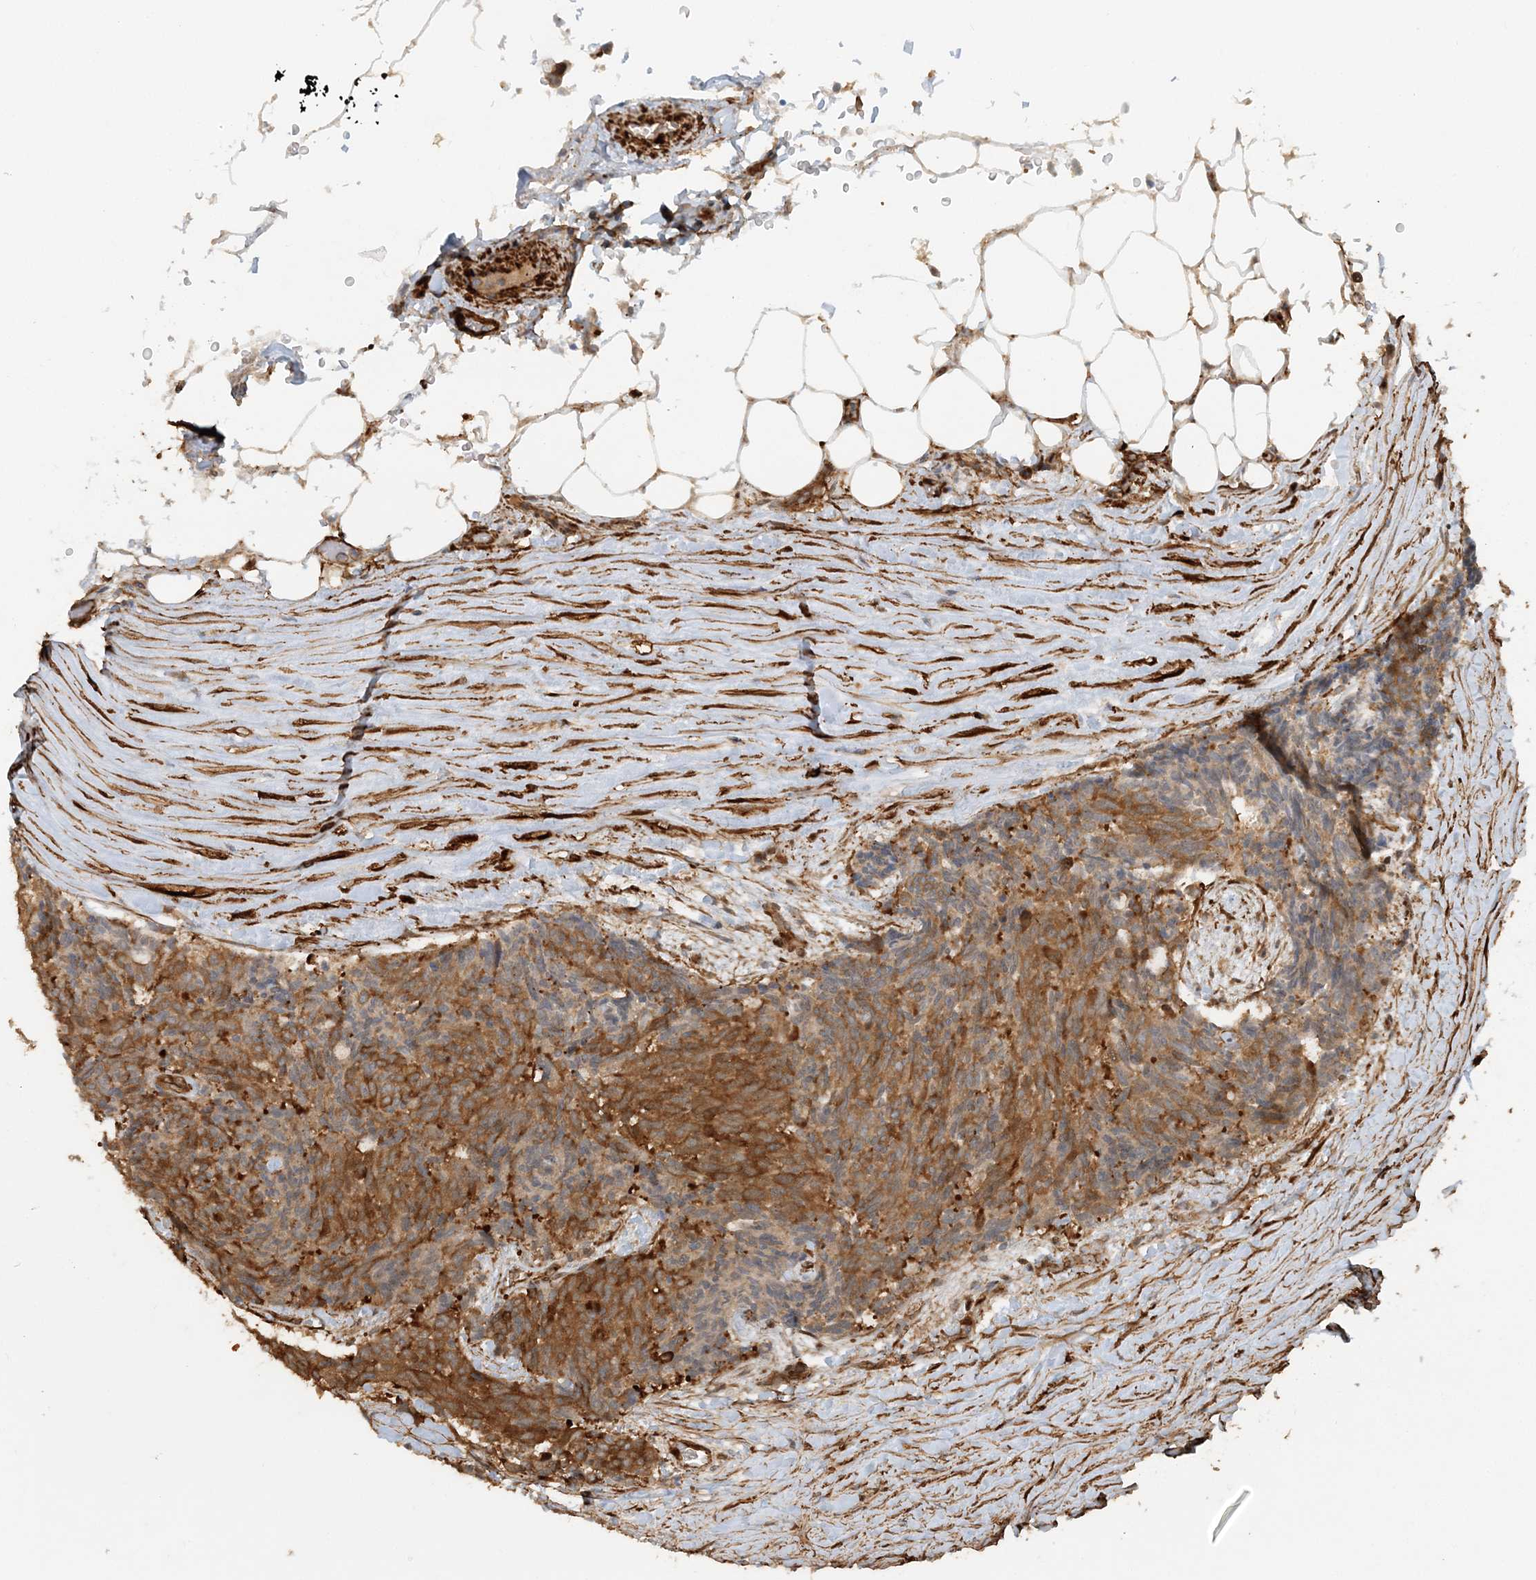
{"staining": {"intensity": "moderate", "quantity": ">75%", "location": "cytoplasmic/membranous"}, "tissue": "carcinoid", "cell_type": "Tumor cells", "image_type": "cancer", "snomed": [{"axis": "morphology", "description": "Carcinoid, malignant, NOS"}, {"axis": "topography", "description": "Pancreas"}], "caption": "Brown immunohistochemical staining in malignant carcinoid demonstrates moderate cytoplasmic/membranous expression in about >75% of tumor cells. (DAB (3,3'-diaminobenzidine) = brown stain, brightfield microscopy at high magnification).", "gene": "DSTN", "patient": {"sex": "female", "age": 54}}